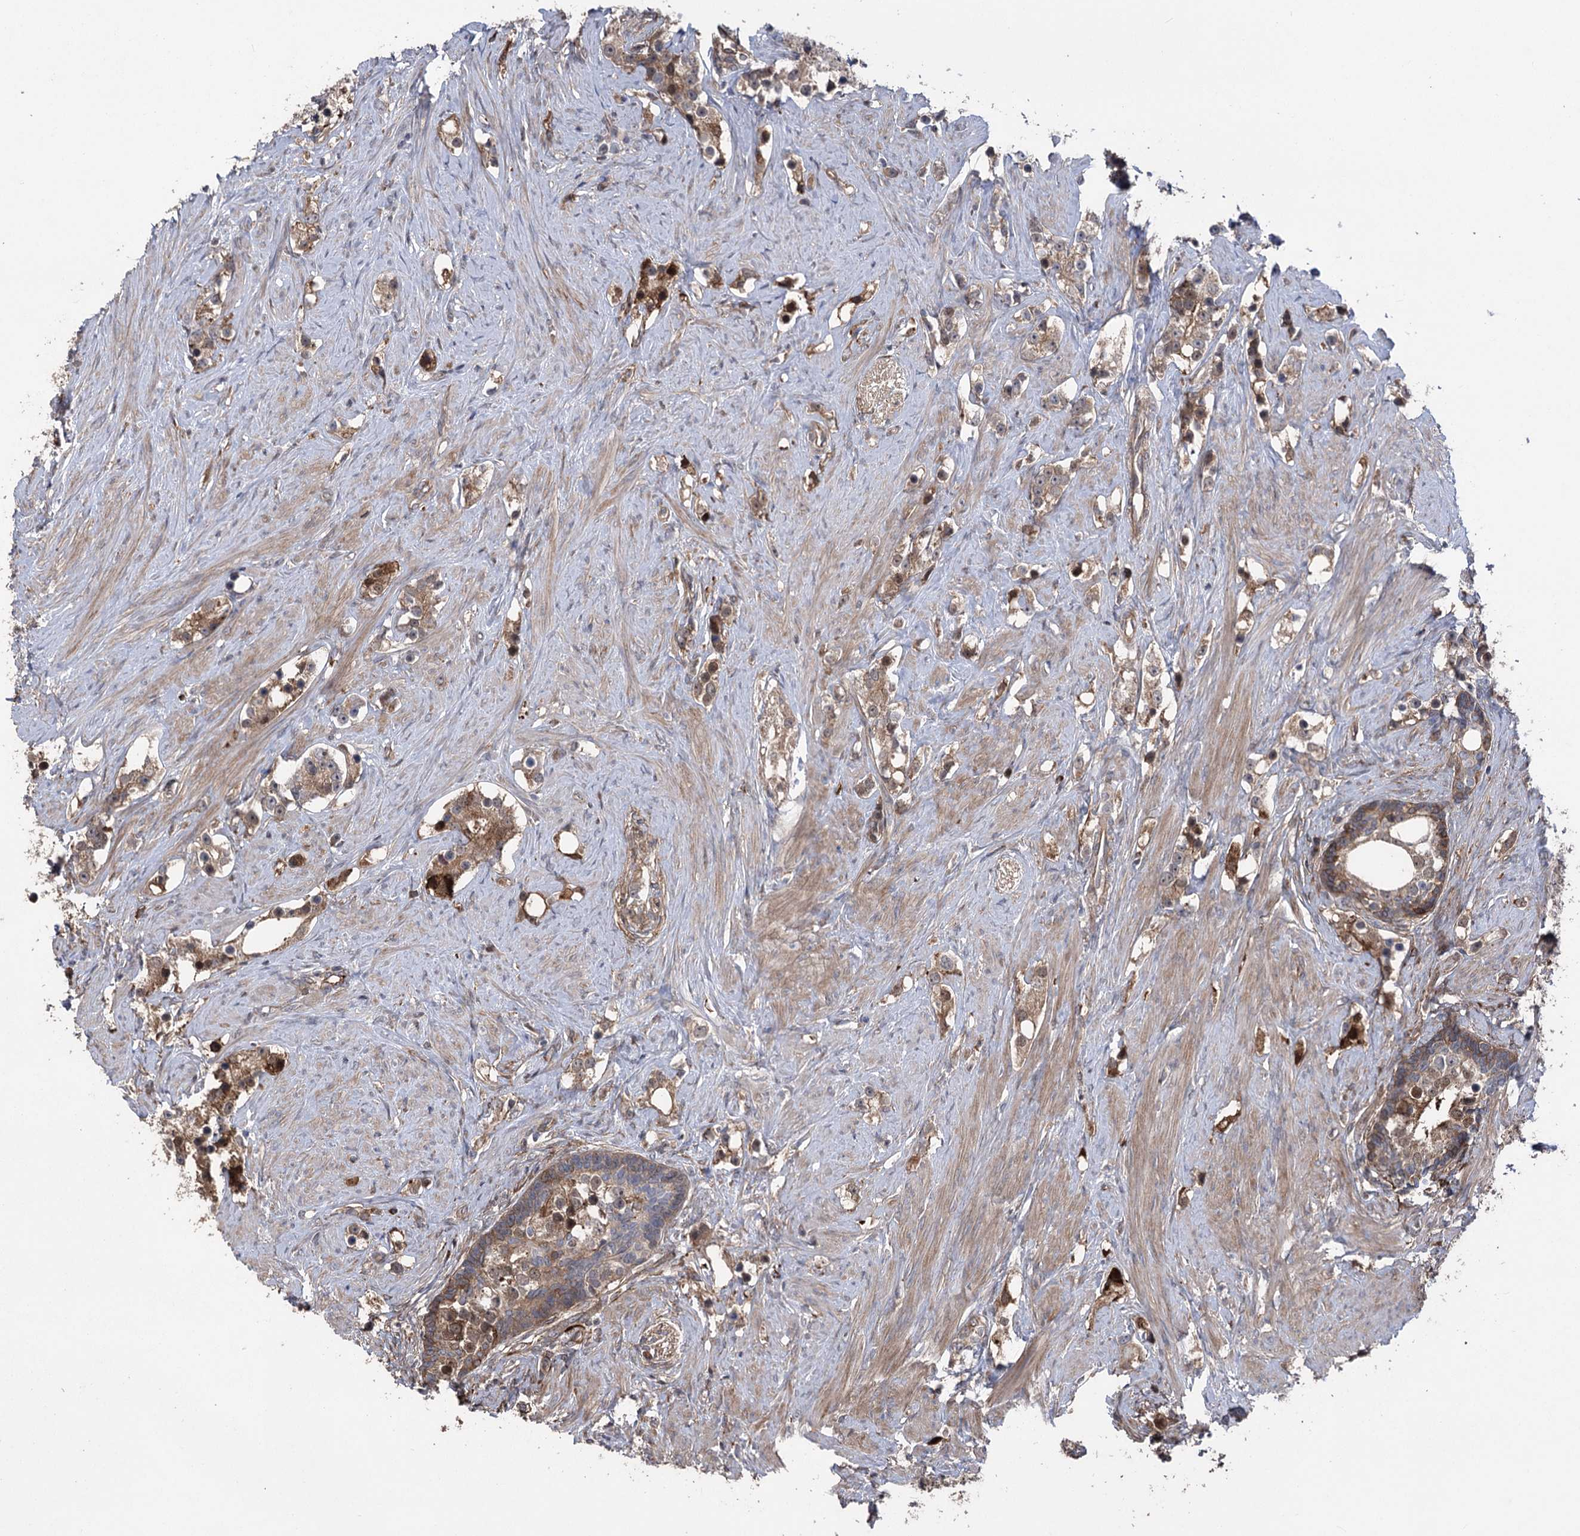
{"staining": {"intensity": "weak", "quantity": ">75%", "location": "cytoplasmic/membranous"}, "tissue": "prostate cancer", "cell_type": "Tumor cells", "image_type": "cancer", "snomed": [{"axis": "morphology", "description": "Adenocarcinoma, High grade"}, {"axis": "topography", "description": "Prostate"}], "caption": "An immunohistochemistry histopathology image of tumor tissue is shown. Protein staining in brown shows weak cytoplasmic/membranous positivity in prostate cancer within tumor cells.", "gene": "OTUD1", "patient": {"sex": "male", "age": 63}}